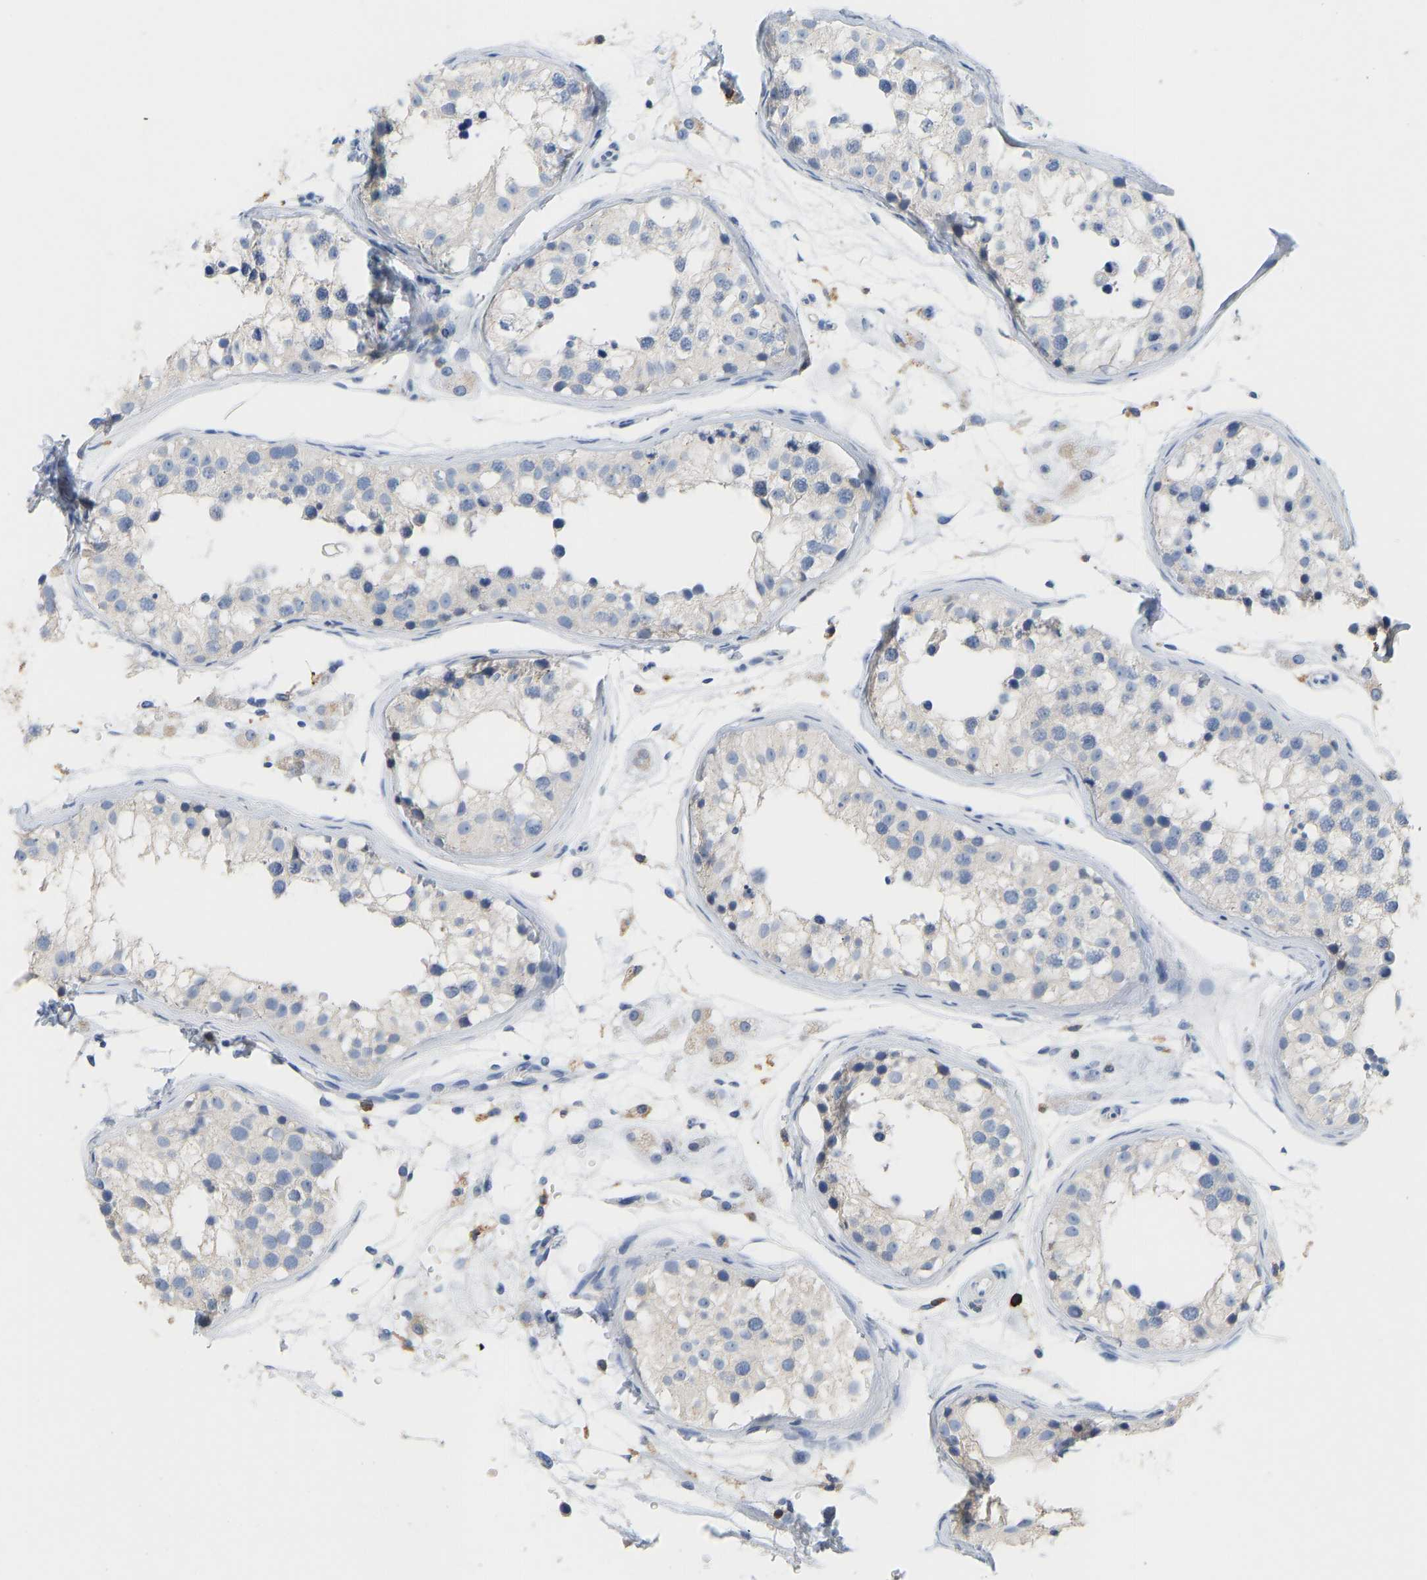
{"staining": {"intensity": "negative", "quantity": "none", "location": "none"}, "tissue": "testis", "cell_type": "Cells in seminiferous ducts", "image_type": "normal", "snomed": [{"axis": "morphology", "description": "Normal tissue, NOS"}, {"axis": "morphology", "description": "Adenocarcinoma, metastatic, NOS"}, {"axis": "topography", "description": "Testis"}], "caption": "Immunohistochemical staining of benign human testis shows no significant staining in cells in seminiferous ducts.", "gene": "EVL", "patient": {"sex": "male", "age": 26}}